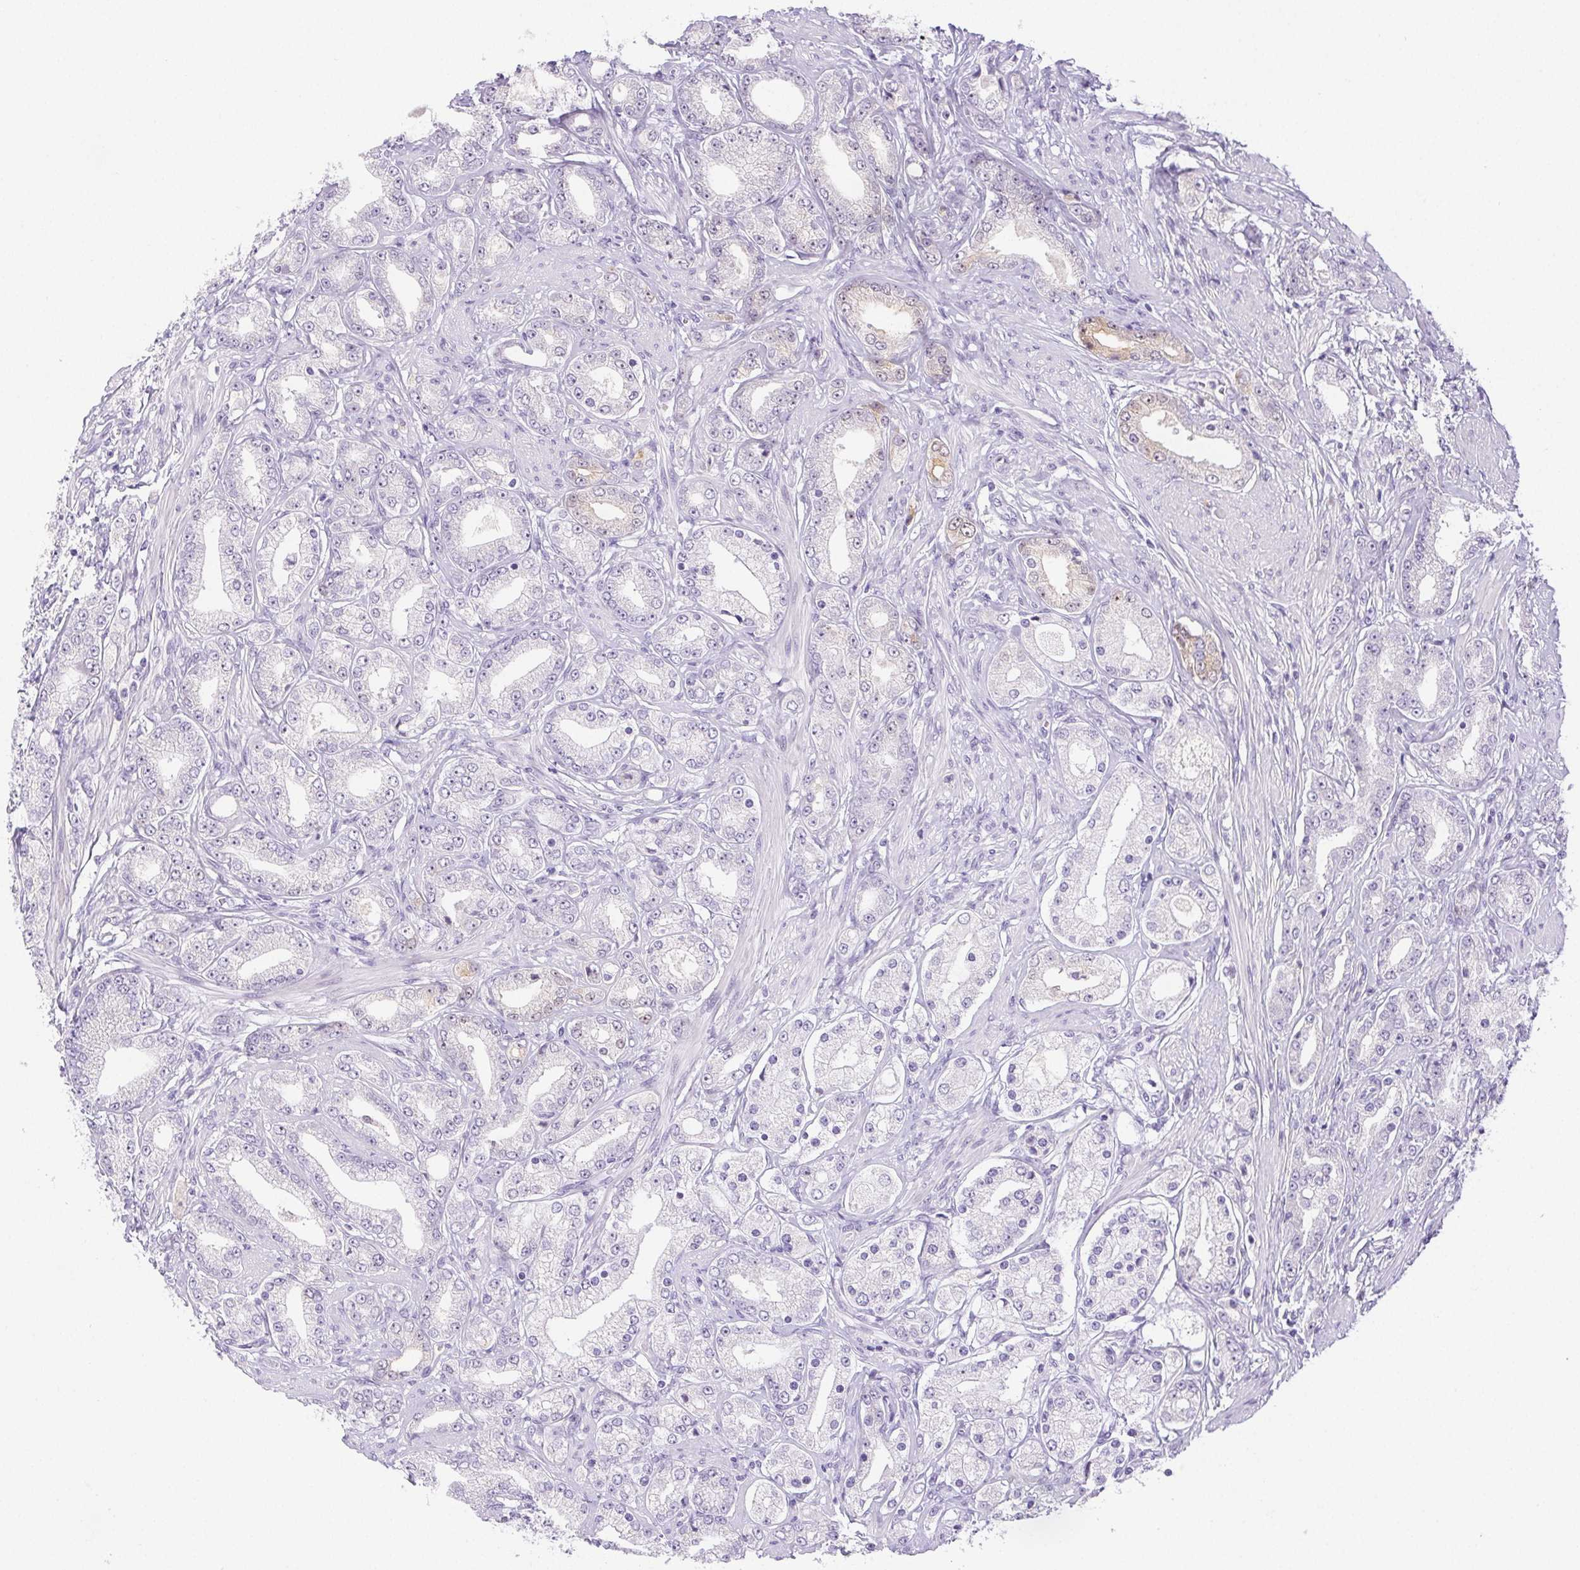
{"staining": {"intensity": "negative", "quantity": "none", "location": "none"}, "tissue": "prostate cancer", "cell_type": "Tumor cells", "image_type": "cancer", "snomed": [{"axis": "morphology", "description": "Adenocarcinoma, High grade"}, {"axis": "topography", "description": "Prostate"}], "caption": "High magnification brightfield microscopy of prostate cancer stained with DAB (3,3'-diaminobenzidine) (brown) and counterstained with hematoxylin (blue): tumor cells show no significant staining.", "gene": "ST8SIA3", "patient": {"sex": "male", "age": 67}}